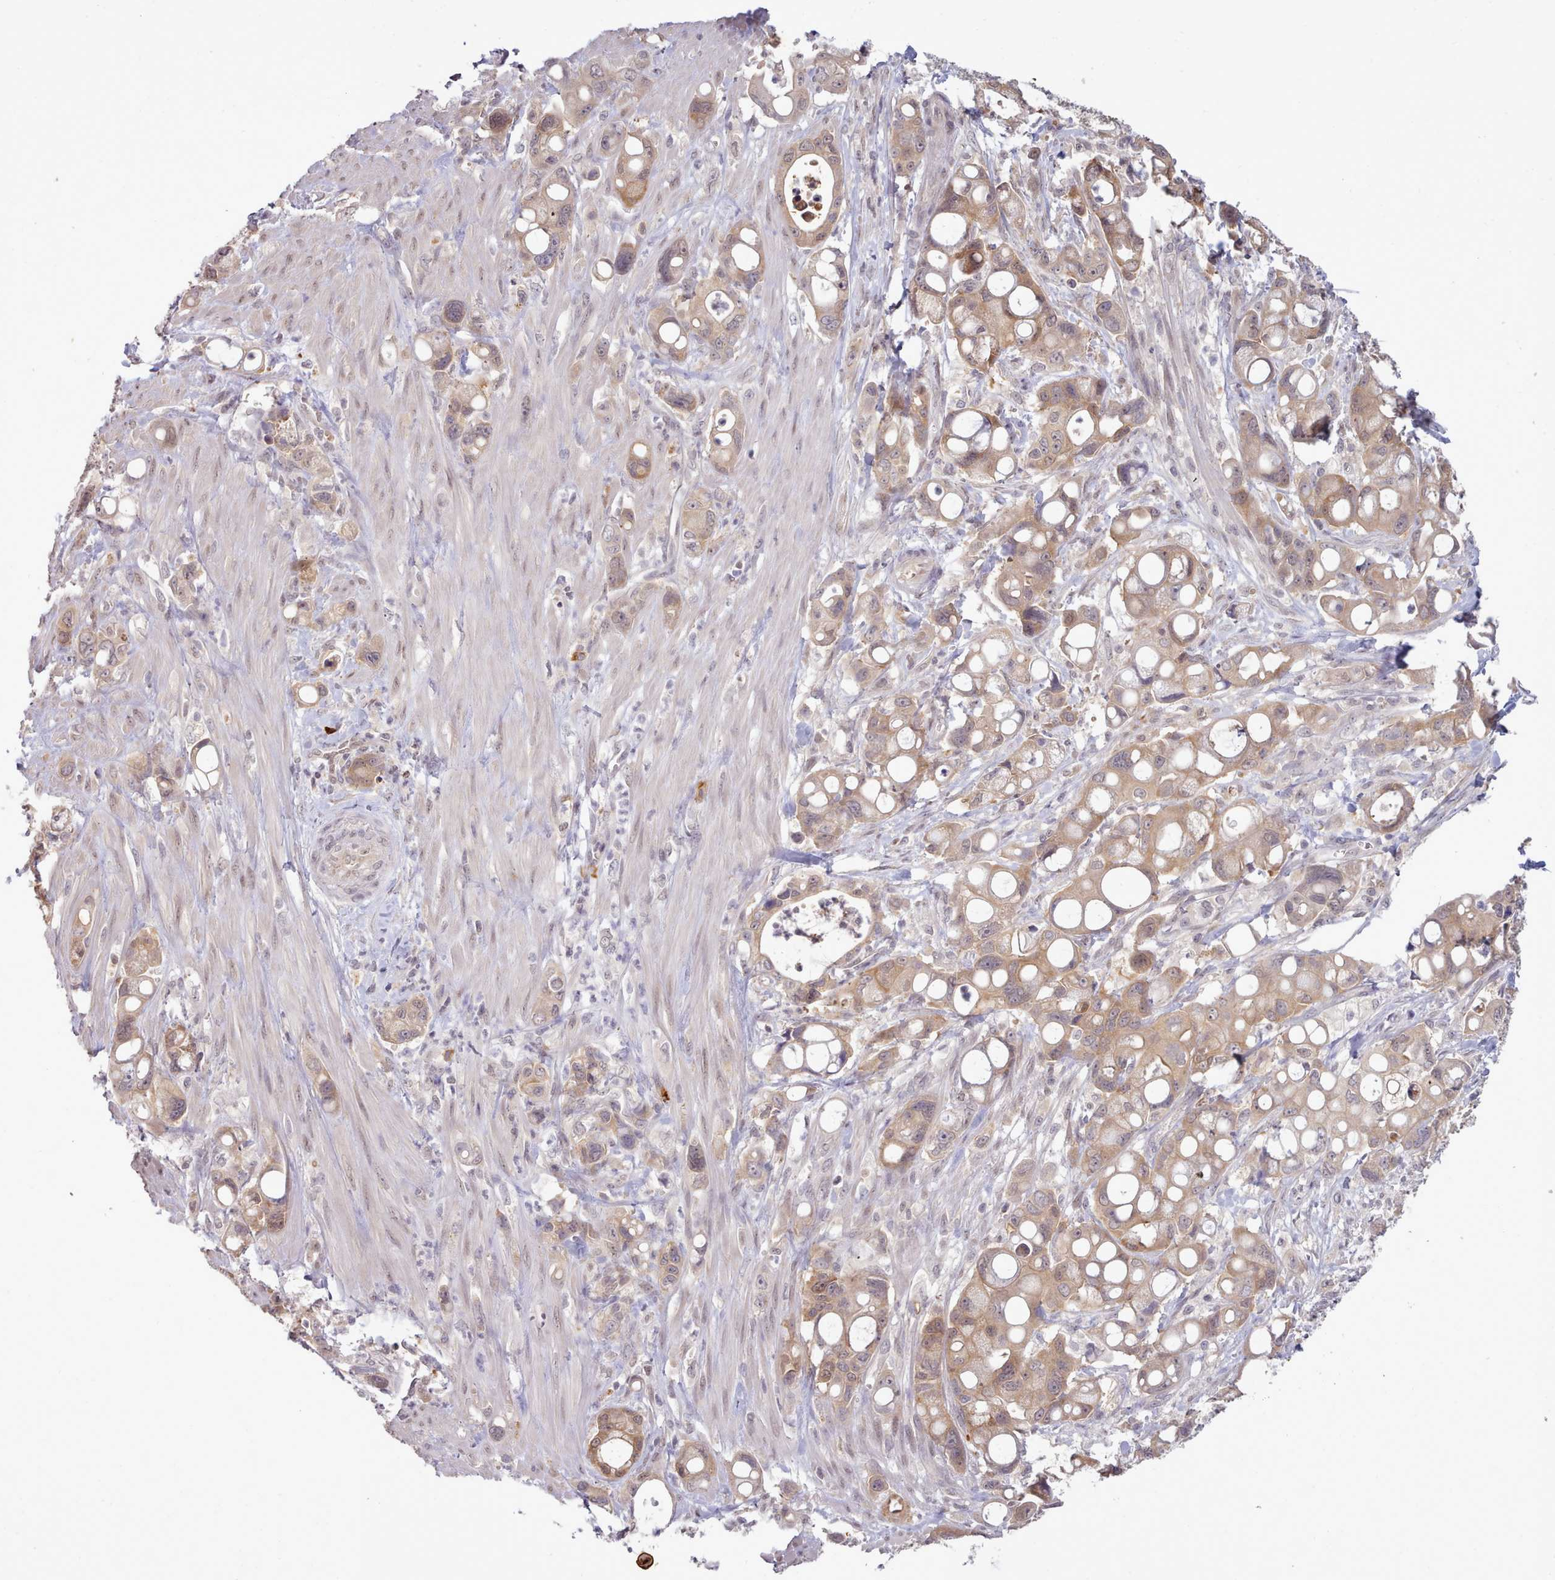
{"staining": {"intensity": "moderate", "quantity": ">75%", "location": "cytoplasmic/membranous,nuclear"}, "tissue": "pancreatic cancer", "cell_type": "Tumor cells", "image_type": "cancer", "snomed": [{"axis": "morphology", "description": "Adenocarcinoma, NOS"}, {"axis": "topography", "description": "Pancreas"}], "caption": "Immunohistochemical staining of pancreatic adenocarcinoma shows medium levels of moderate cytoplasmic/membranous and nuclear protein positivity in about >75% of tumor cells.", "gene": "ARL17A", "patient": {"sex": "male", "age": 68}}